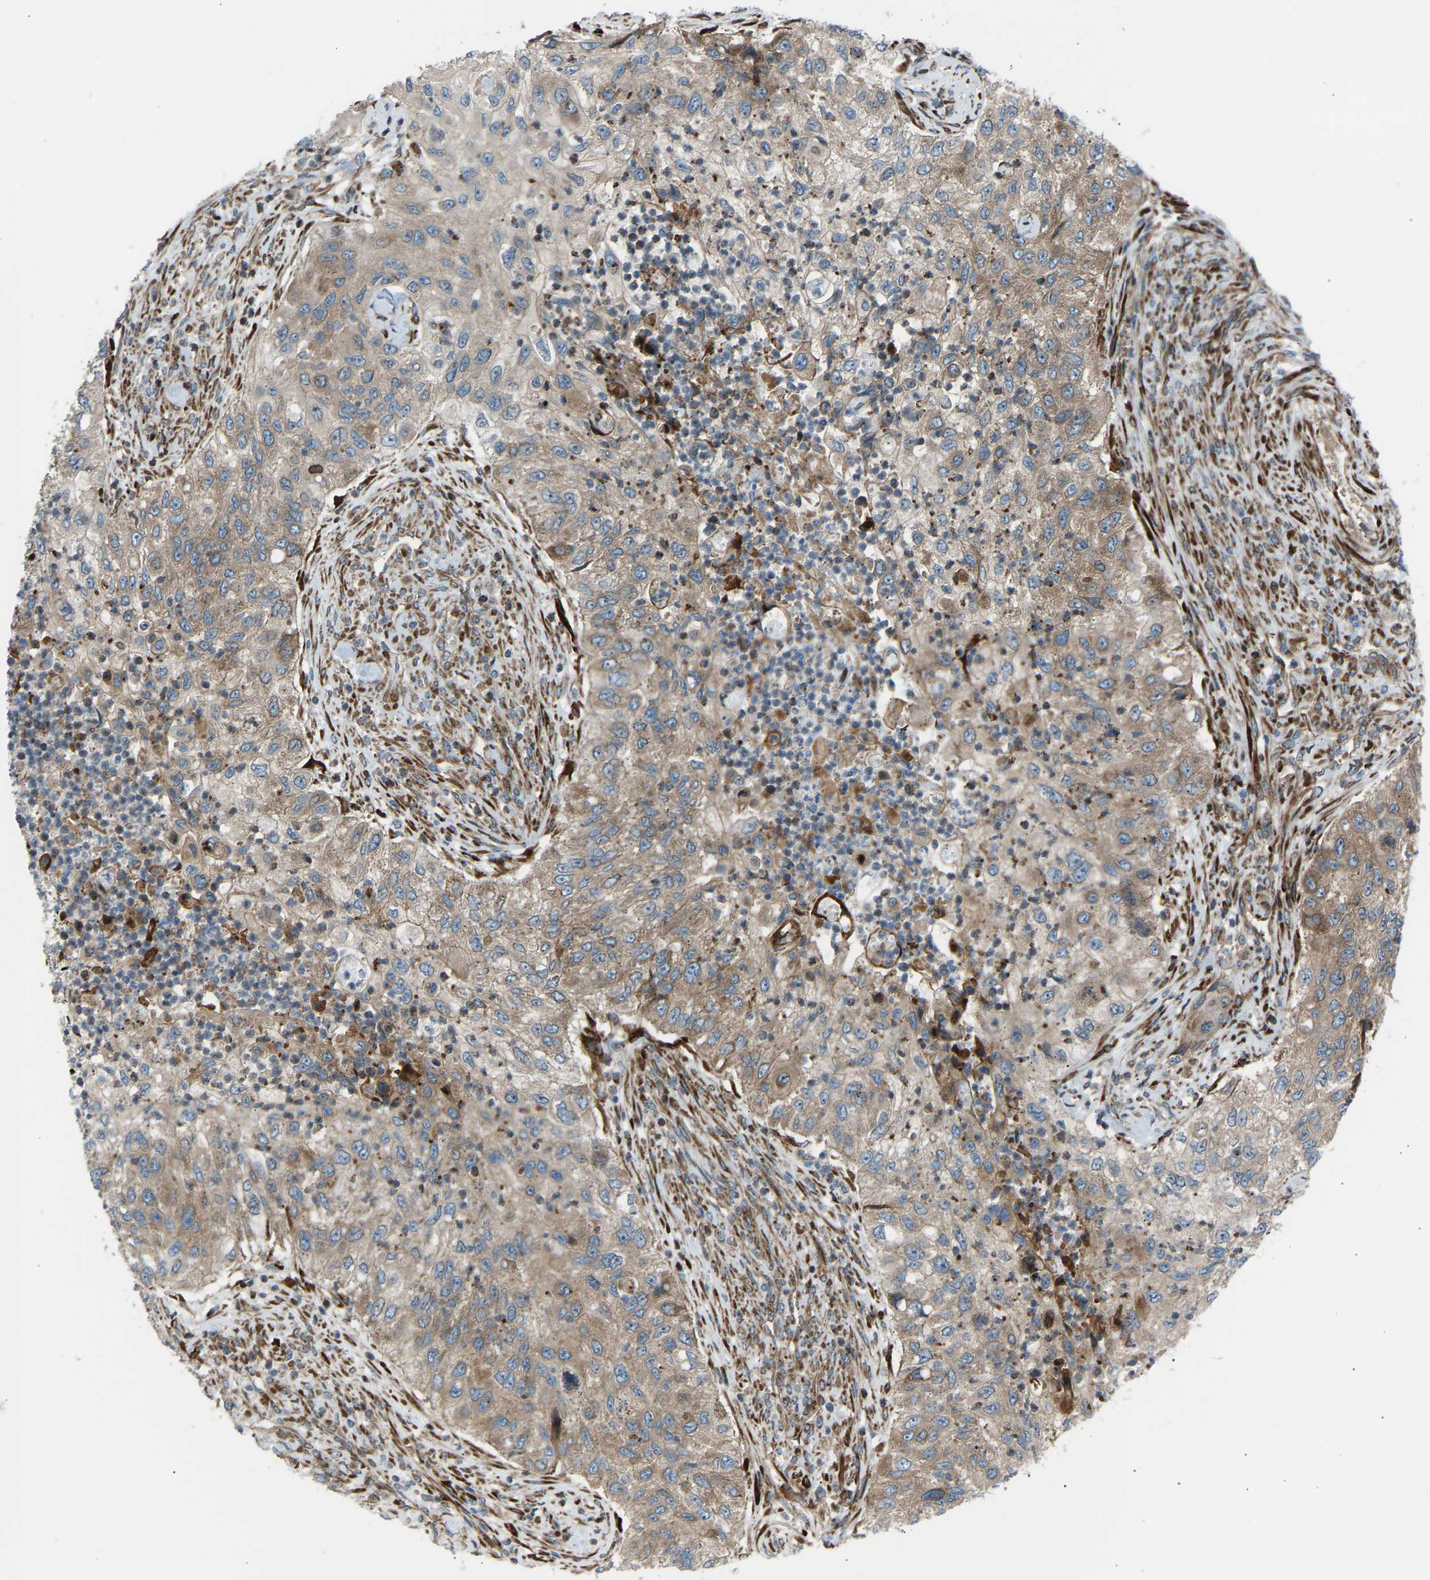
{"staining": {"intensity": "moderate", "quantity": ">75%", "location": "cytoplasmic/membranous"}, "tissue": "urothelial cancer", "cell_type": "Tumor cells", "image_type": "cancer", "snomed": [{"axis": "morphology", "description": "Urothelial carcinoma, High grade"}, {"axis": "topography", "description": "Urinary bladder"}], "caption": "This is a micrograph of IHC staining of urothelial carcinoma (high-grade), which shows moderate positivity in the cytoplasmic/membranous of tumor cells.", "gene": "VPS41", "patient": {"sex": "female", "age": 60}}